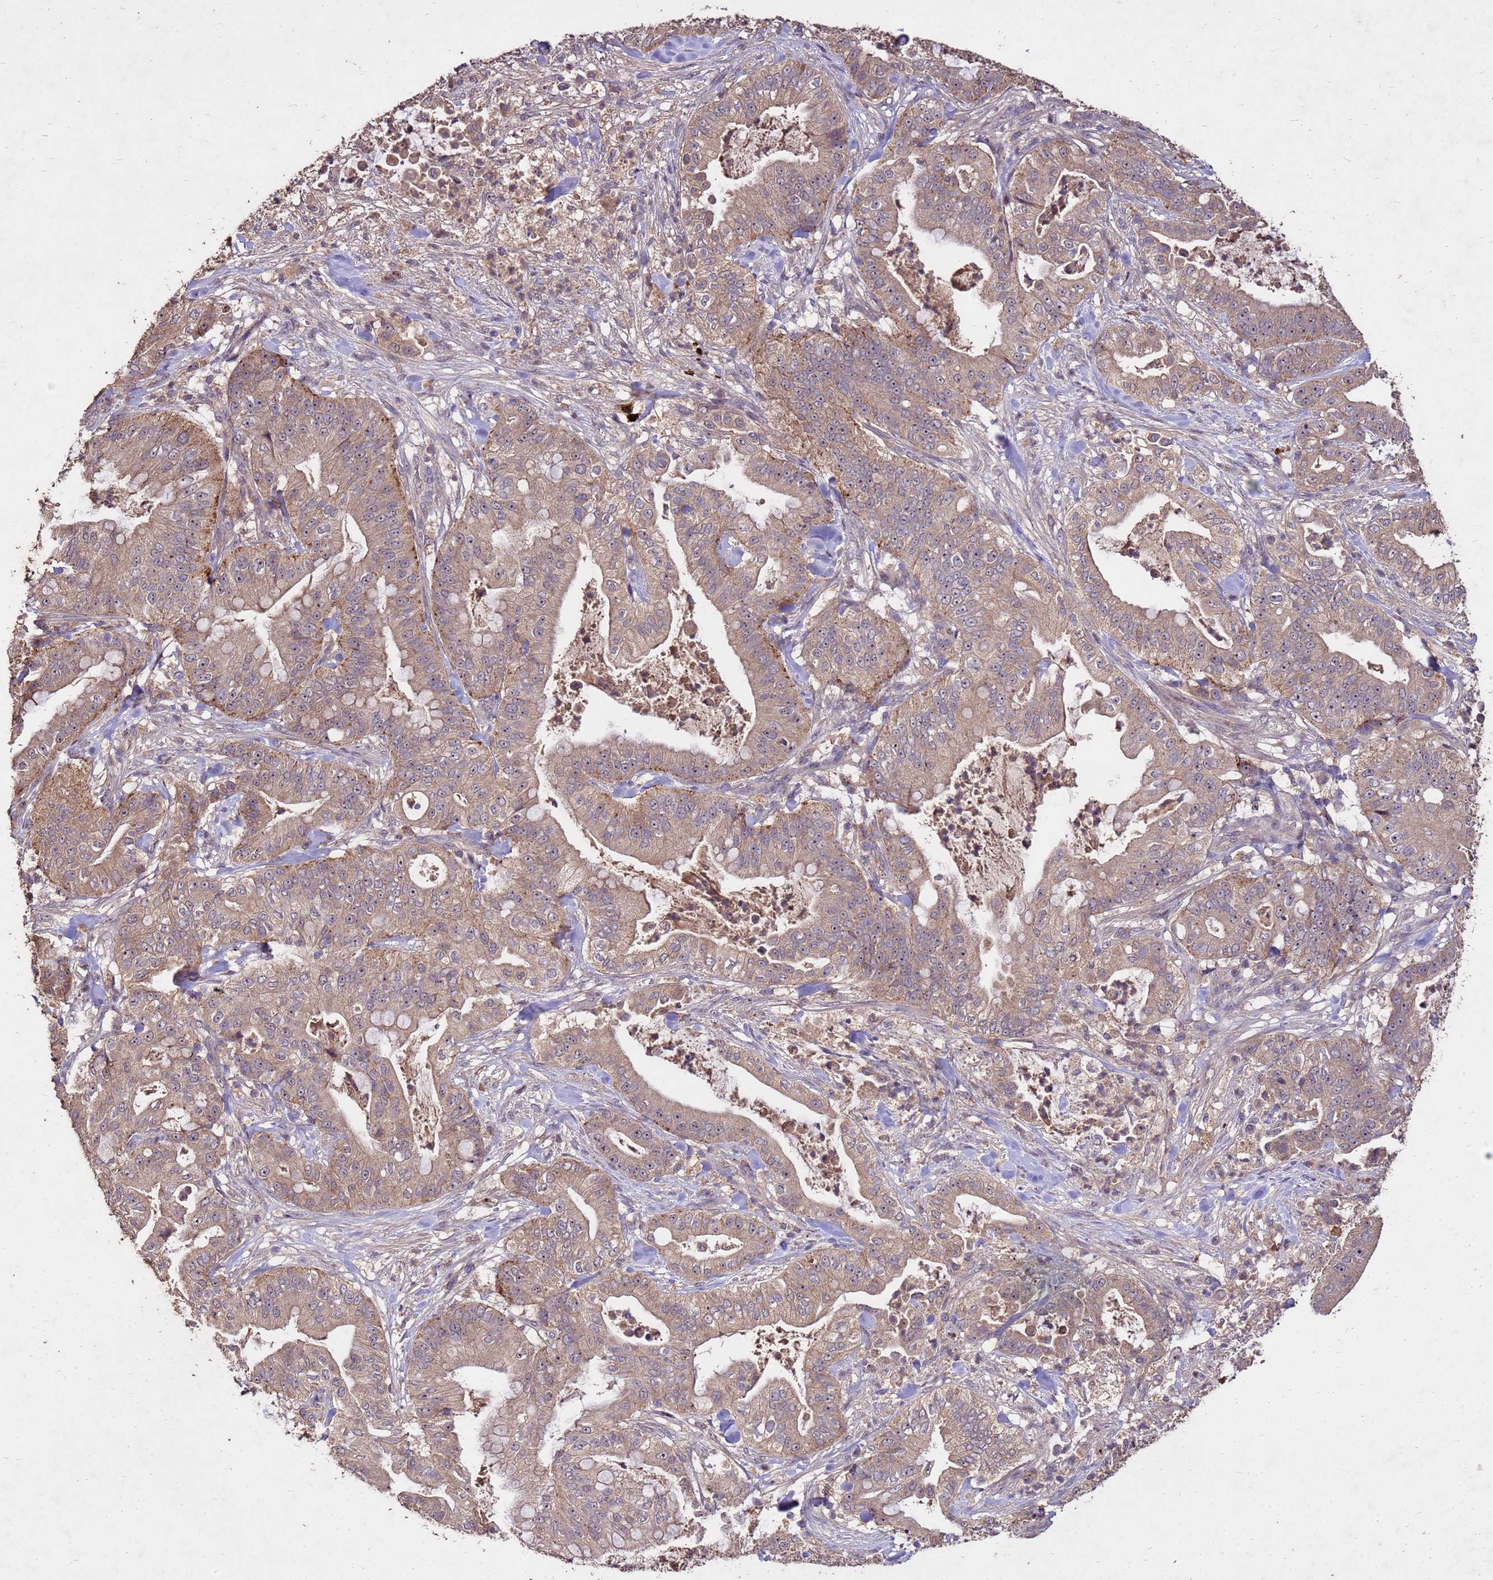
{"staining": {"intensity": "moderate", "quantity": ">75%", "location": "cytoplasmic/membranous"}, "tissue": "pancreatic cancer", "cell_type": "Tumor cells", "image_type": "cancer", "snomed": [{"axis": "morphology", "description": "Adenocarcinoma, NOS"}, {"axis": "topography", "description": "Pancreas"}], "caption": "Immunohistochemical staining of human adenocarcinoma (pancreatic) shows moderate cytoplasmic/membranous protein positivity in about >75% of tumor cells.", "gene": "TOR4A", "patient": {"sex": "male", "age": 71}}